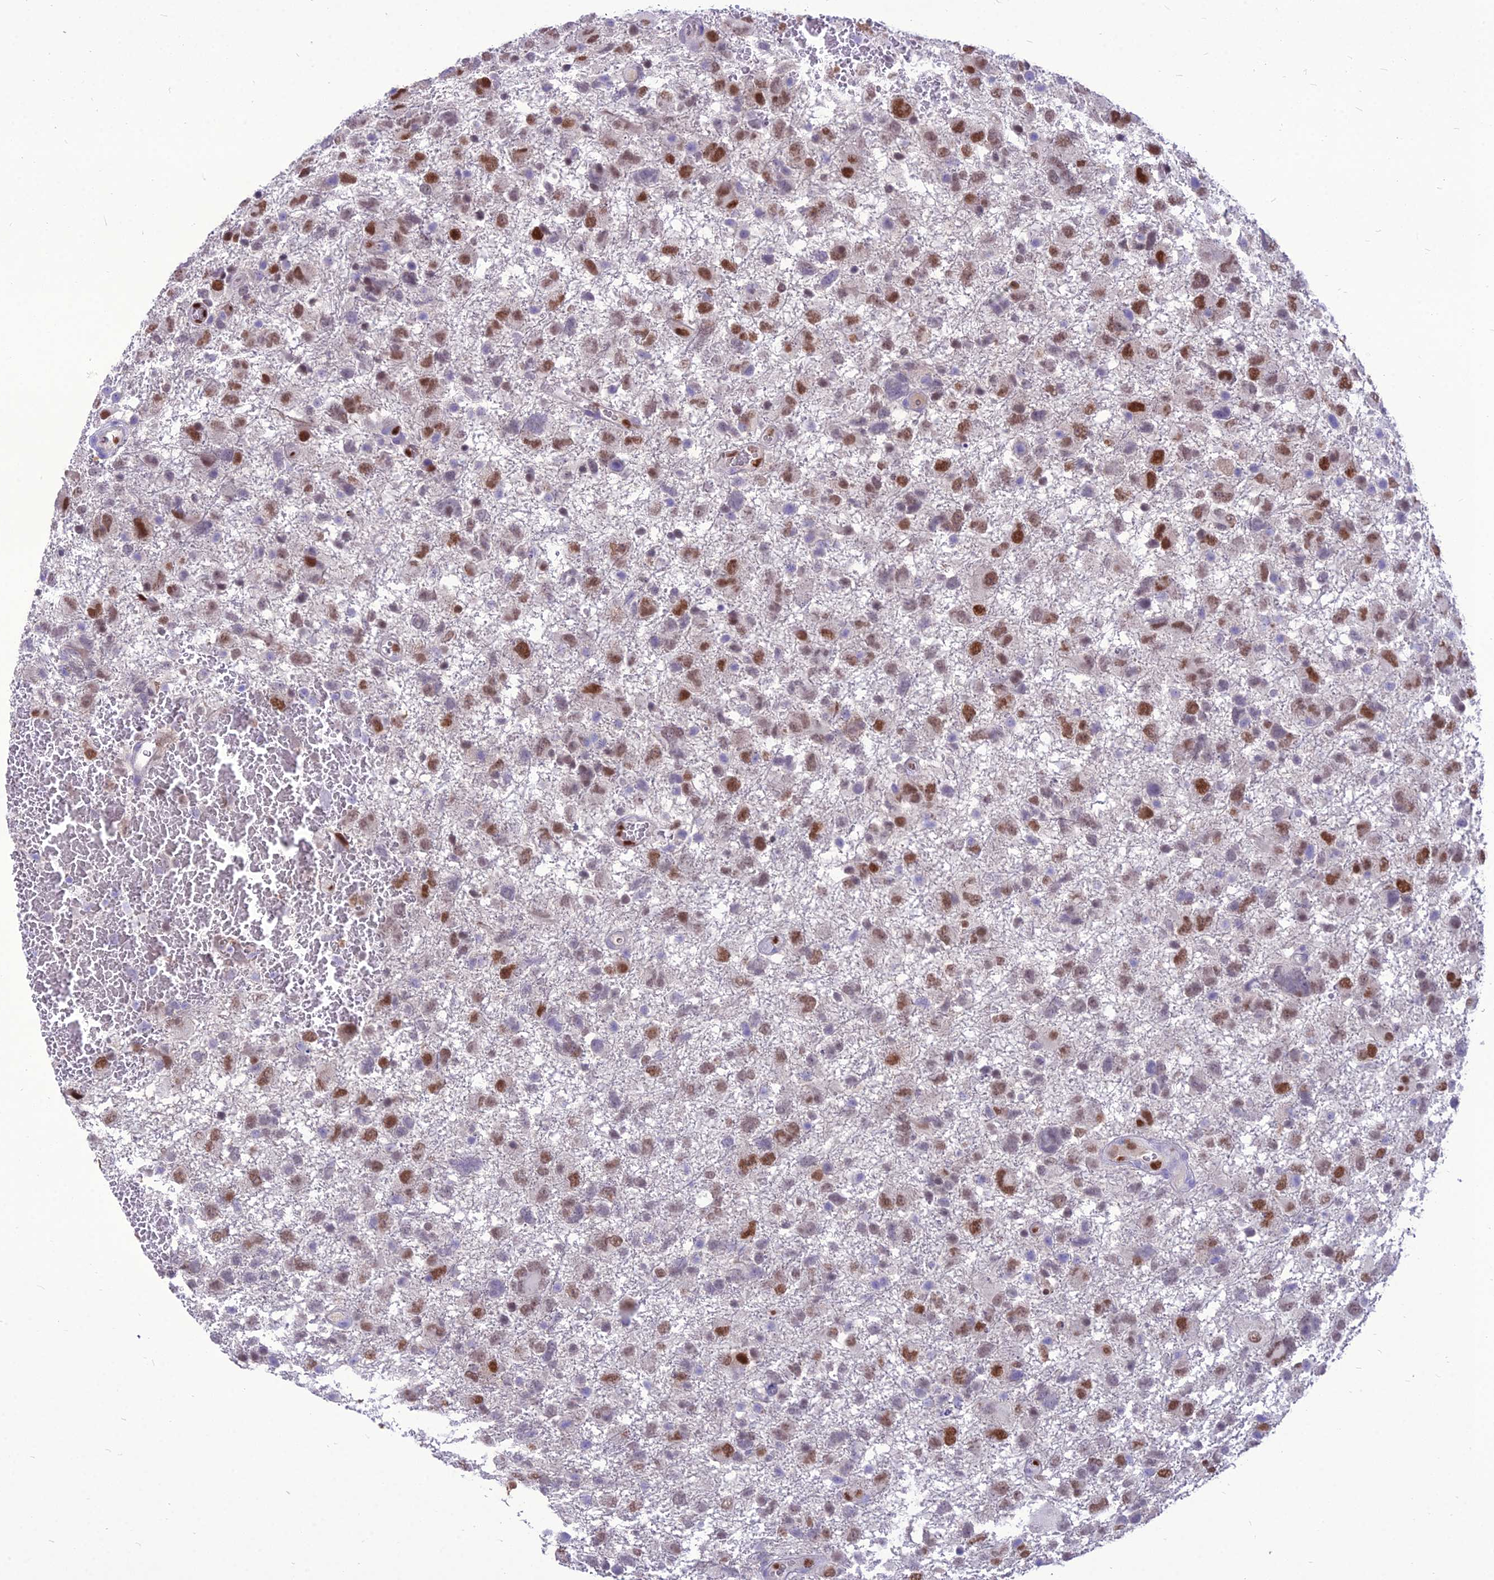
{"staining": {"intensity": "moderate", "quantity": ">75%", "location": "nuclear"}, "tissue": "glioma", "cell_type": "Tumor cells", "image_type": "cancer", "snomed": [{"axis": "morphology", "description": "Glioma, malignant, High grade"}, {"axis": "topography", "description": "Brain"}], "caption": "Malignant high-grade glioma stained with a protein marker displays moderate staining in tumor cells.", "gene": "NOVA2", "patient": {"sex": "male", "age": 61}}